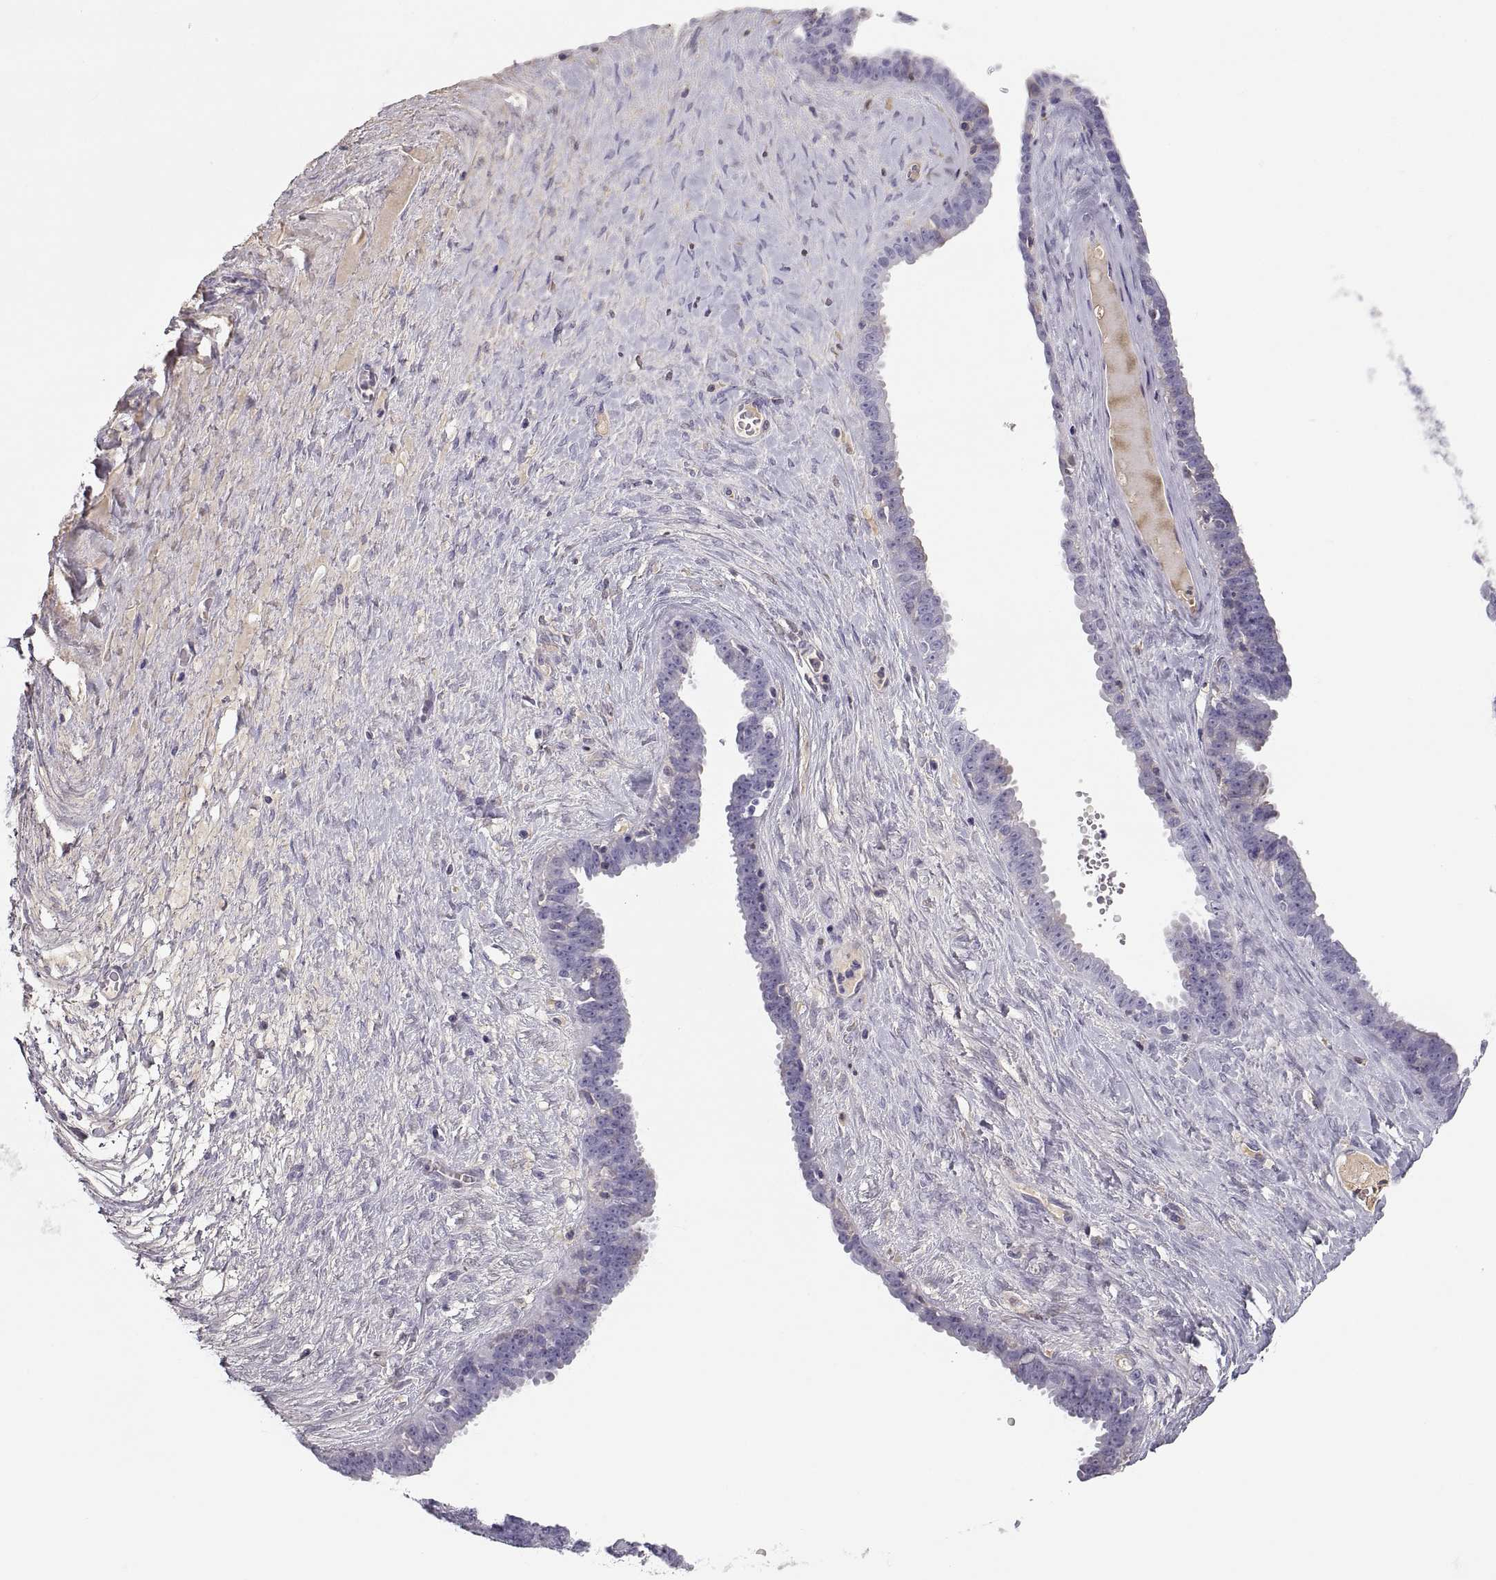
{"staining": {"intensity": "weak", "quantity": "<25%", "location": "cytoplasmic/membranous"}, "tissue": "ovarian cancer", "cell_type": "Tumor cells", "image_type": "cancer", "snomed": [{"axis": "morphology", "description": "Cystadenocarcinoma, serous, NOS"}, {"axis": "topography", "description": "Ovary"}], "caption": "An immunohistochemistry (IHC) photomicrograph of ovarian serous cystadenocarcinoma is shown. There is no staining in tumor cells of ovarian serous cystadenocarcinoma. The staining is performed using DAB (3,3'-diaminobenzidine) brown chromogen with nuclei counter-stained in using hematoxylin.", "gene": "MAGEB2", "patient": {"sex": "female", "age": 71}}